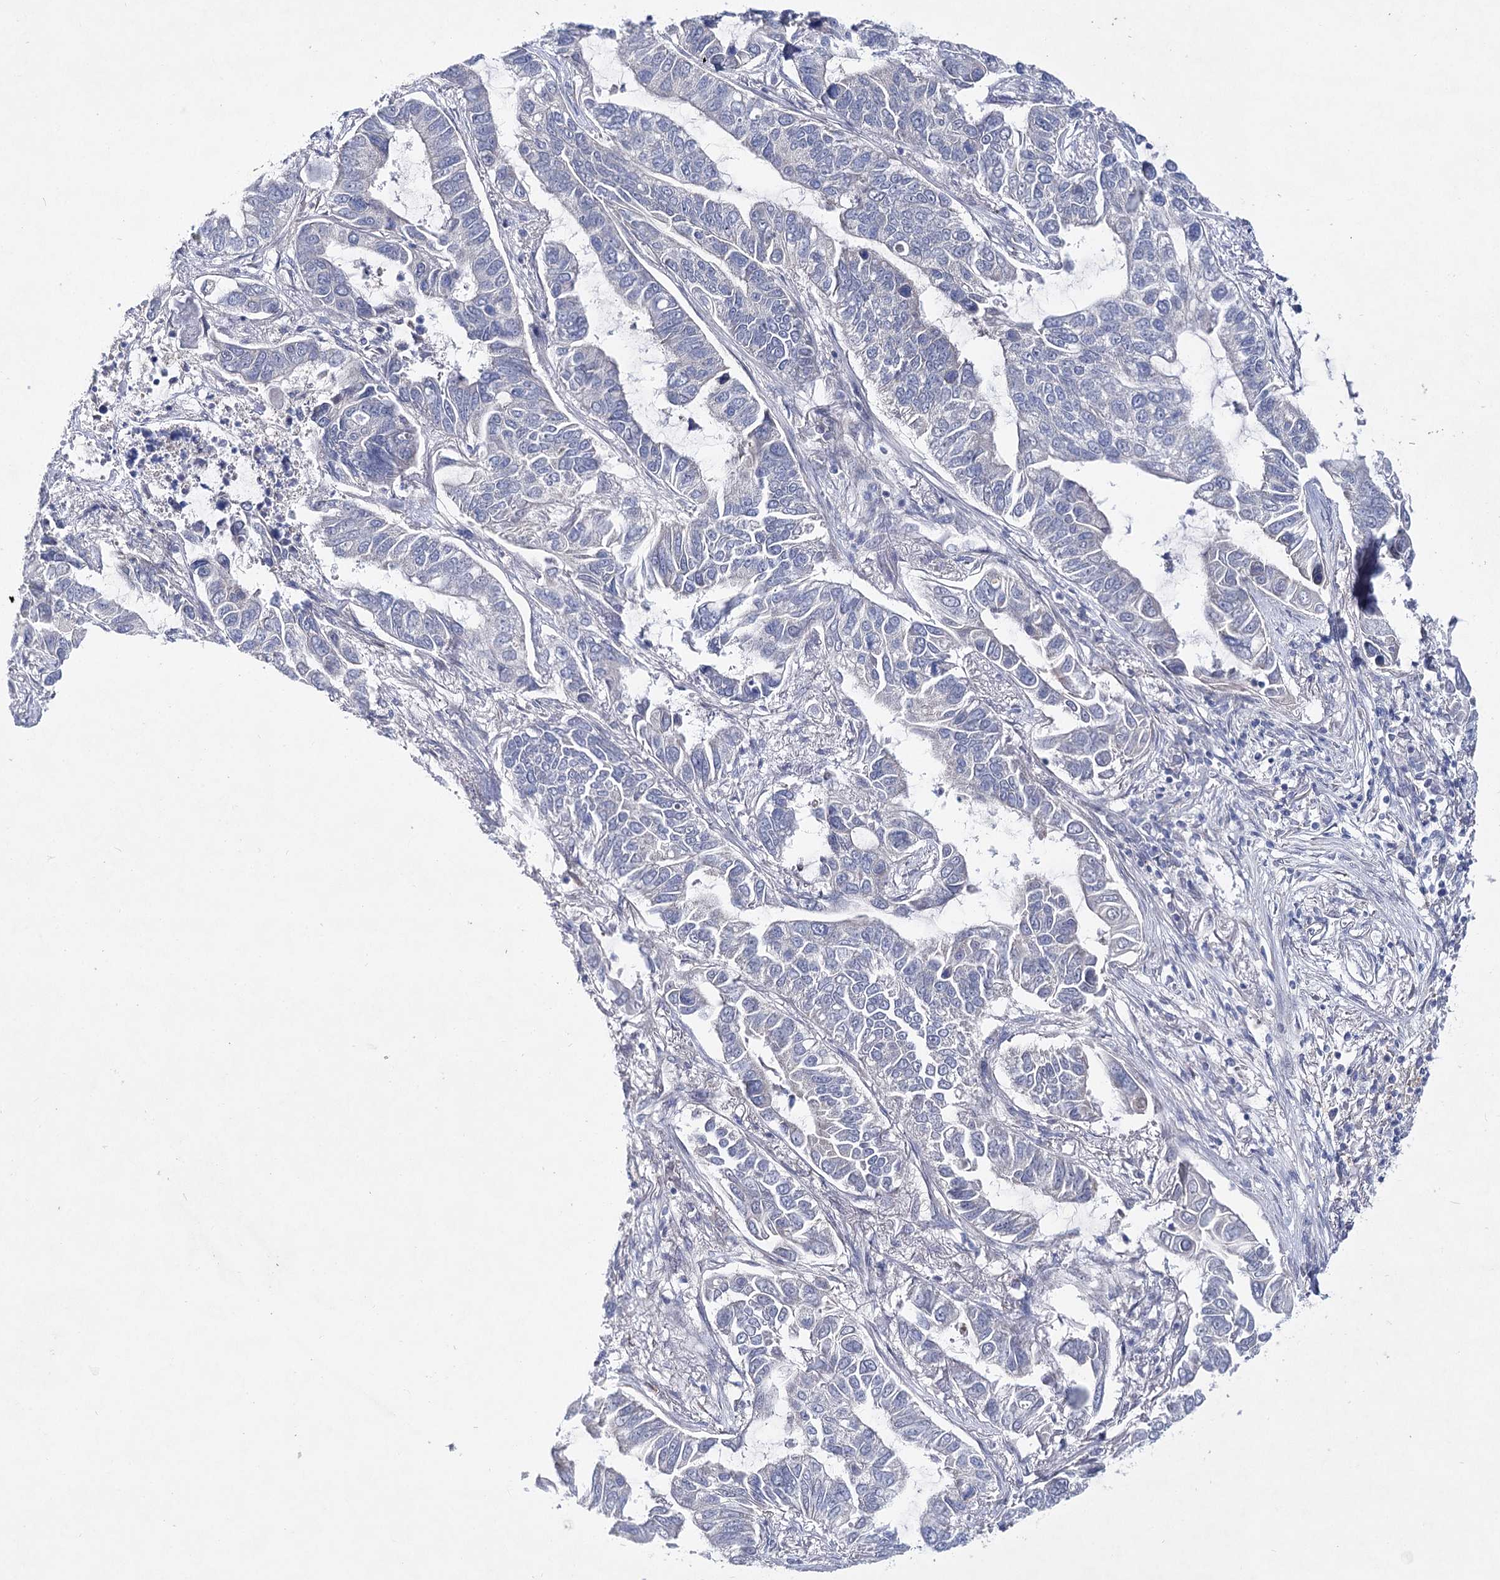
{"staining": {"intensity": "negative", "quantity": "none", "location": "none"}, "tissue": "lung cancer", "cell_type": "Tumor cells", "image_type": "cancer", "snomed": [{"axis": "morphology", "description": "Adenocarcinoma, NOS"}, {"axis": "topography", "description": "Lung"}], "caption": "Human lung adenocarcinoma stained for a protein using immunohistochemistry reveals no positivity in tumor cells.", "gene": "LRRC14B", "patient": {"sex": "male", "age": 64}}